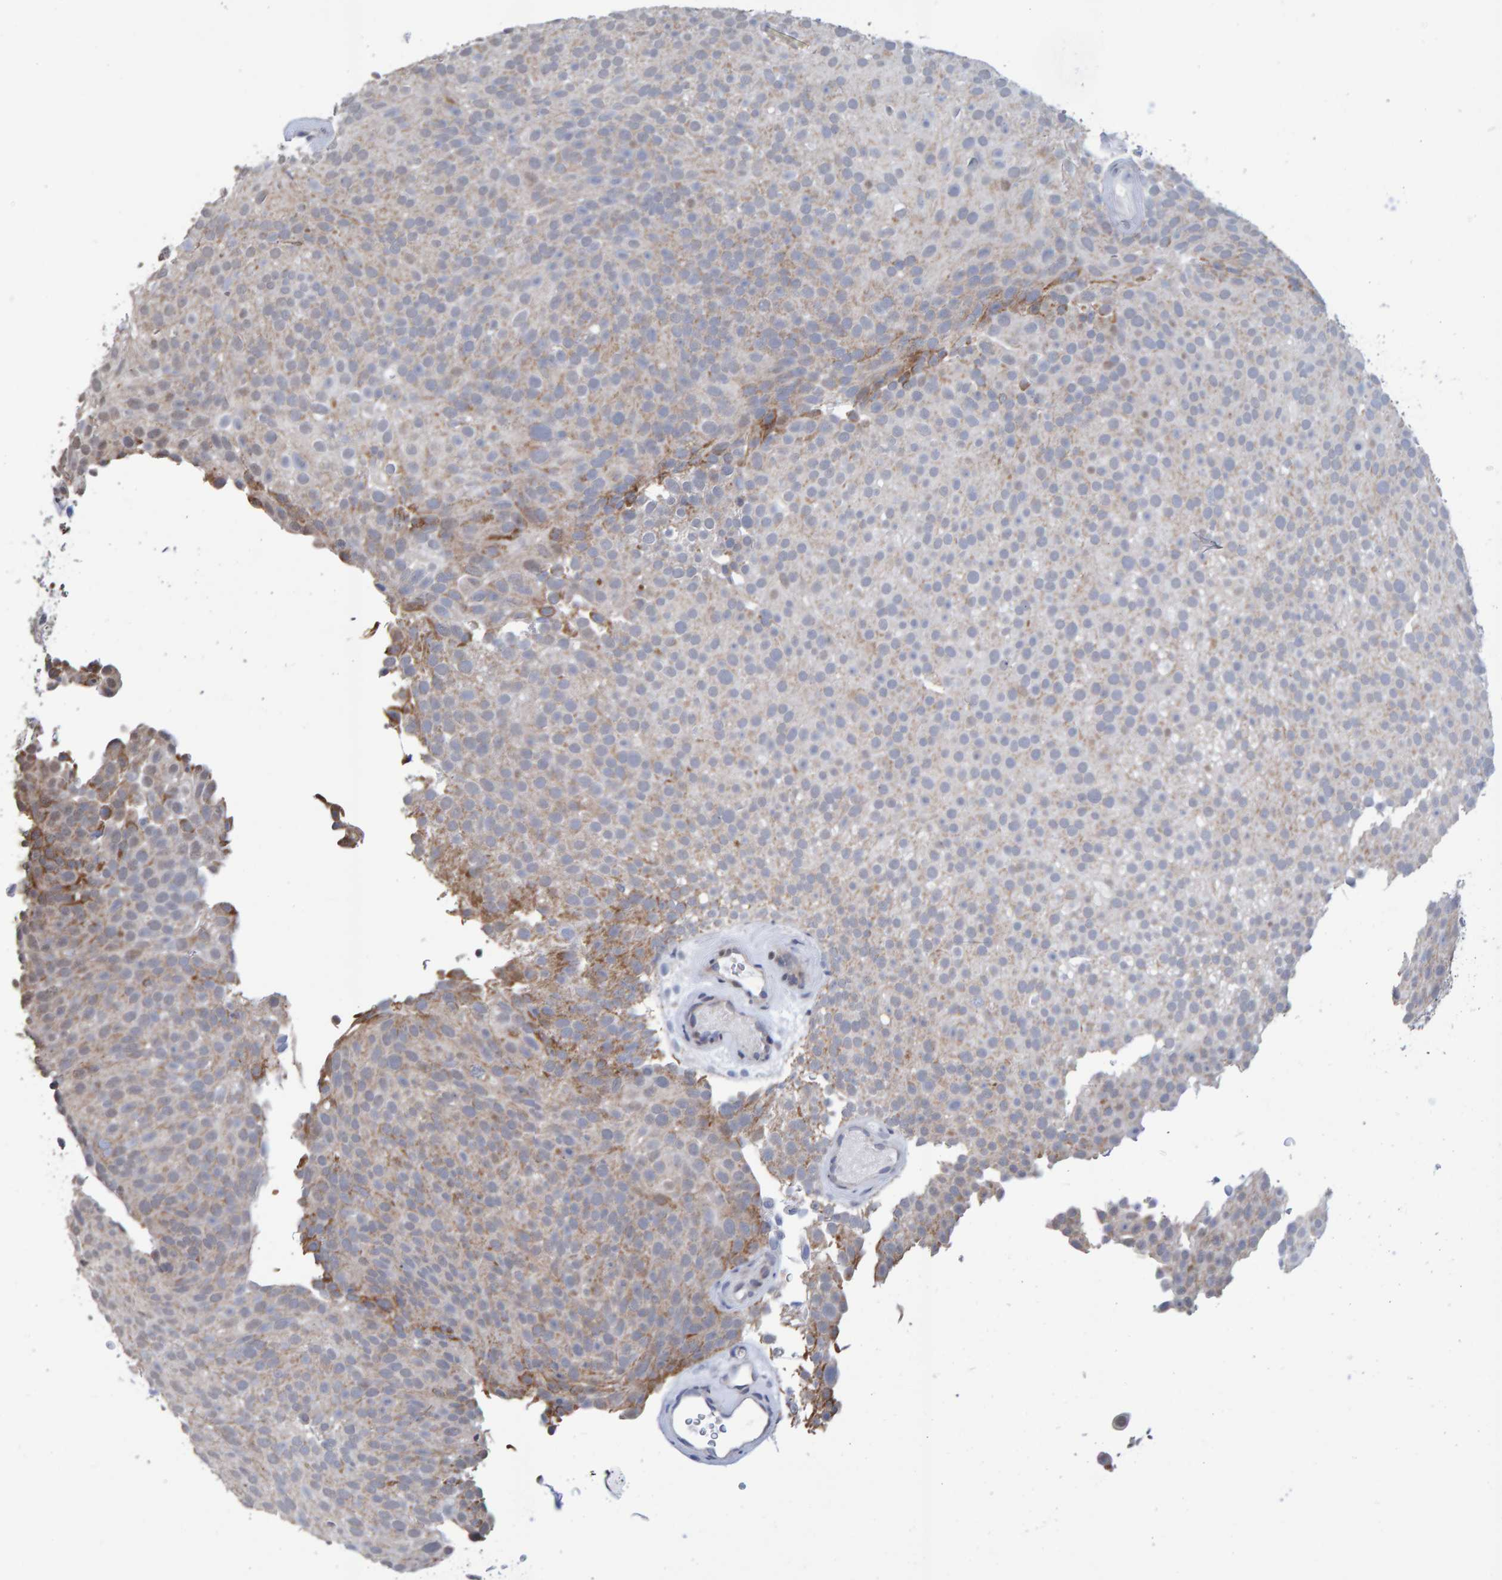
{"staining": {"intensity": "moderate", "quantity": "25%-75%", "location": "cytoplasmic/membranous"}, "tissue": "urothelial cancer", "cell_type": "Tumor cells", "image_type": "cancer", "snomed": [{"axis": "morphology", "description": "Urothelial carcinoma, Low grade"}, {"axis": "topography", "description": "Urinary bladder"}], "caption": "Immunohistochemistry (IHC) of urothelial cancer exhibits medium levels of moderate cytoplasmic/membranous positivity in approximately 25%-75% of tumor cells.", "gene": "USP43", "patient": {"sex": "male", "age": 78}}